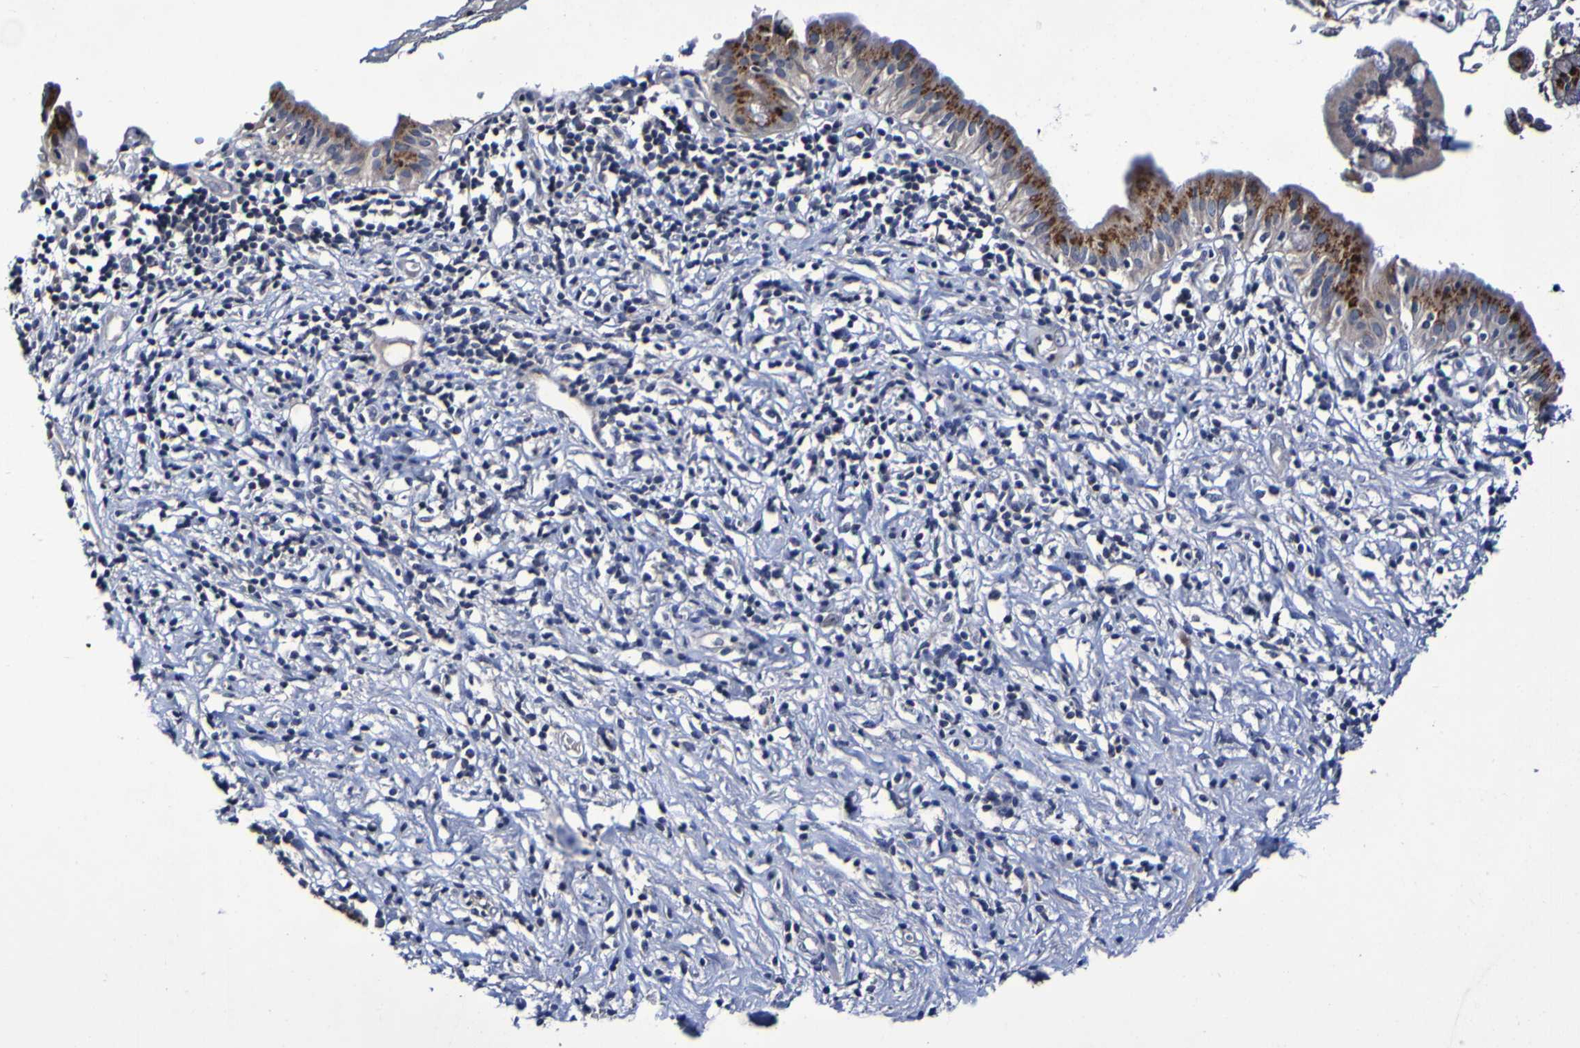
{"staining": {"intensity": "strong", "quantity": "25%-75%", "location": "cytoplasmic/membranous"}, "tissue": "pancreatic cancer", "cell_type": "Tumor cells", "image_type": "cancer", "snomed": [{"axis": "morphology", "description": "Adenocarcinoma, NOS"}, {"axis": "morphology", "description": "Adenocarcinoma, metastatic, NOS"}, {"axis": "topography", "description": "Lymph node"}, {"axis": "topography", "description": "Pancreas"}, {"axis": "topography", "description": "Duodenum"}], "caption": "Immunohistochemical staining of human pancreatic cancer demonstrates high levels of strong cytoplasmic/membranous expression in approximately 25%-75% of tumor cells. The staining was performed using DAB, with brown indicating positive protein expression. Nuclei are stained blue with hematoxylin.", "gene": "PTP4A2", "patient": {"sex": "female", "age": 64}}